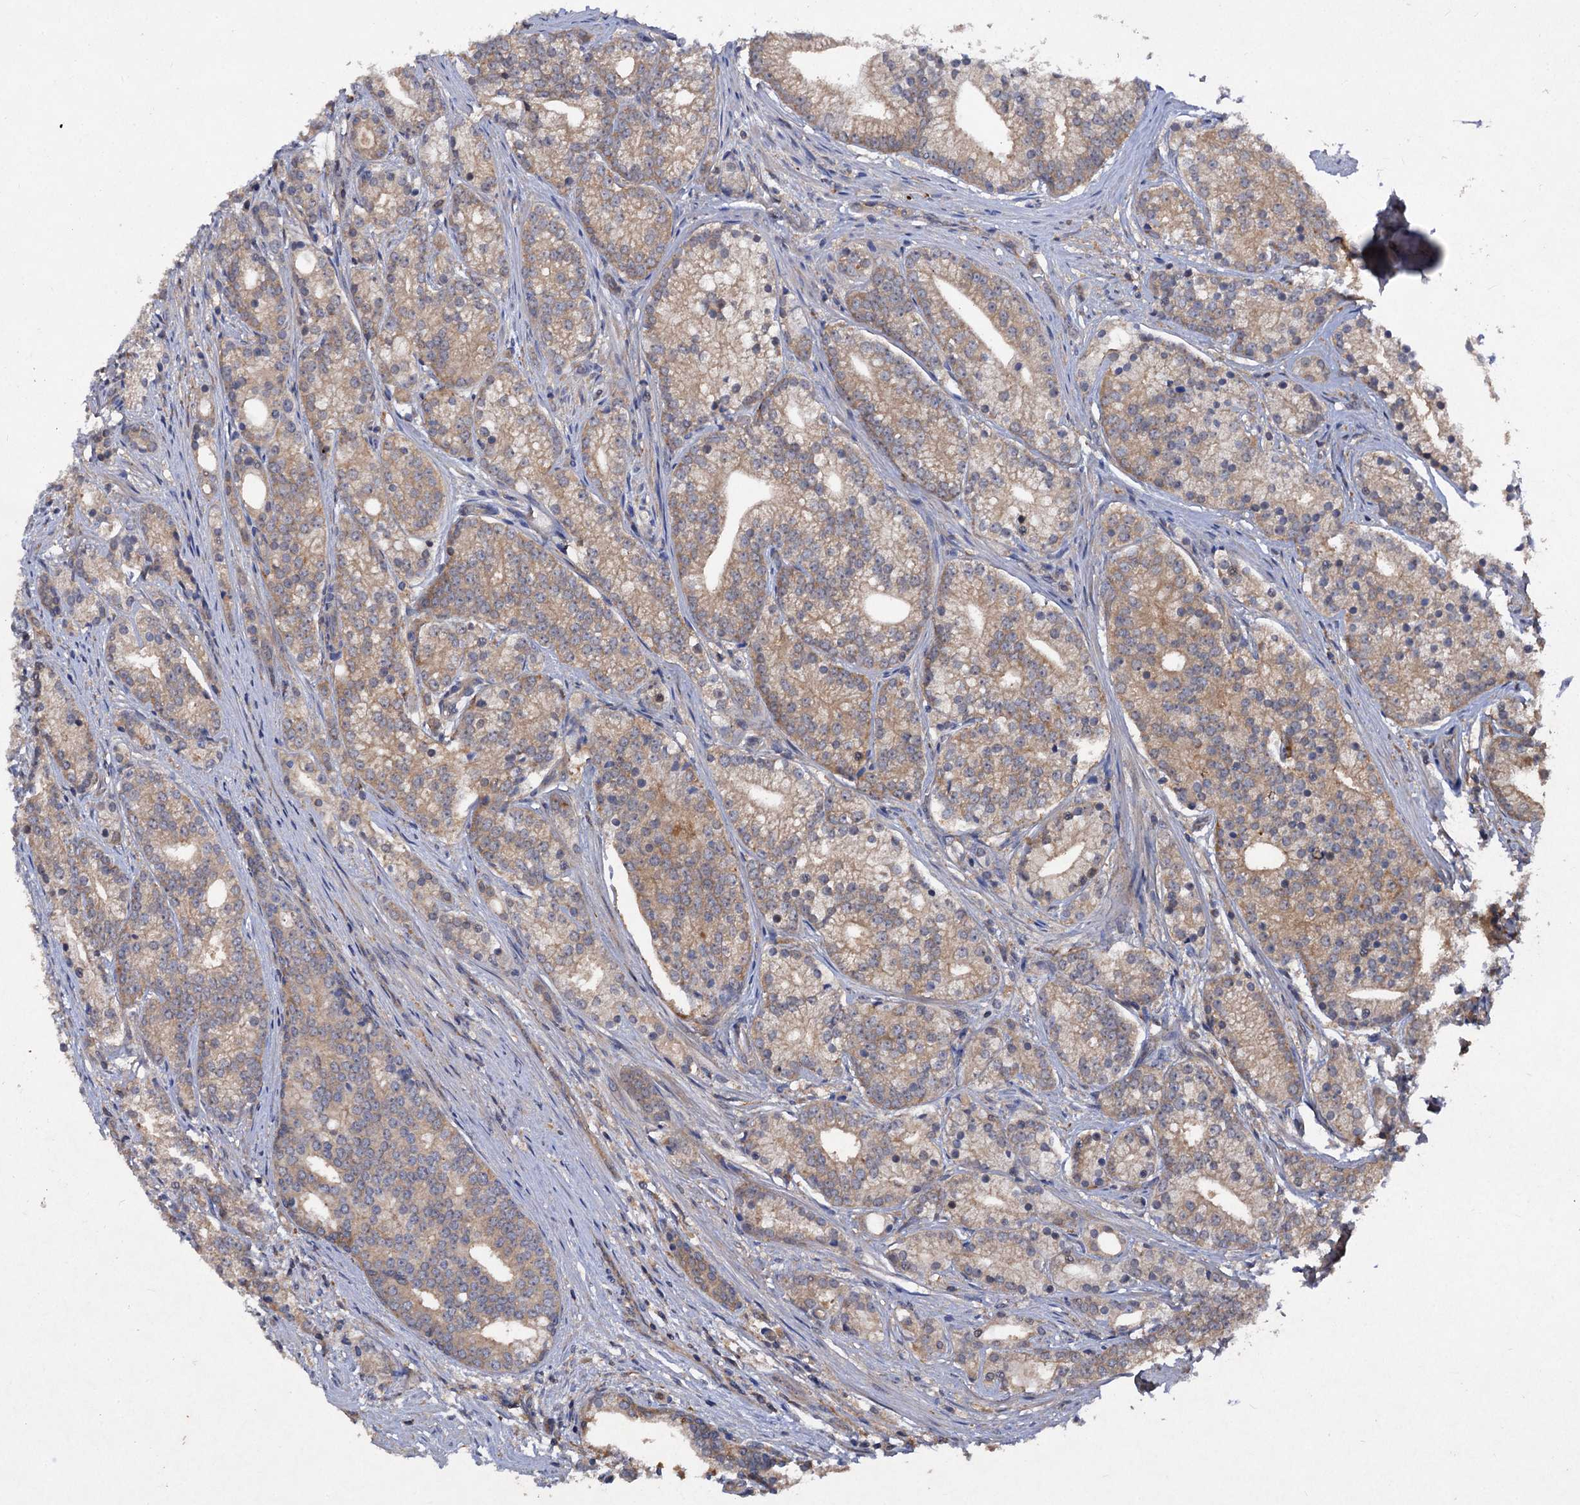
{"staining": {"intensity": "weak", "quantity": ">75%", "location": "cytoplasmic/membranous"}, "tissue": "prostate cancer", "cell_type": "Tumor cells", "image_type": "cancer", "snomed": [{"axis": "morphology", "description": "Adenocarcinoma, Low grade"}, {"axis": "topography", "description": "Prostate"}], "caption": "Human prostate cancer stained for a protein (brown) demonstrates weak cytoplasmic/membranous positive positivity in approximately >75% of tumor cells.", "gene": "VPS29", "patient": {"sex": "male", "age": 71}}